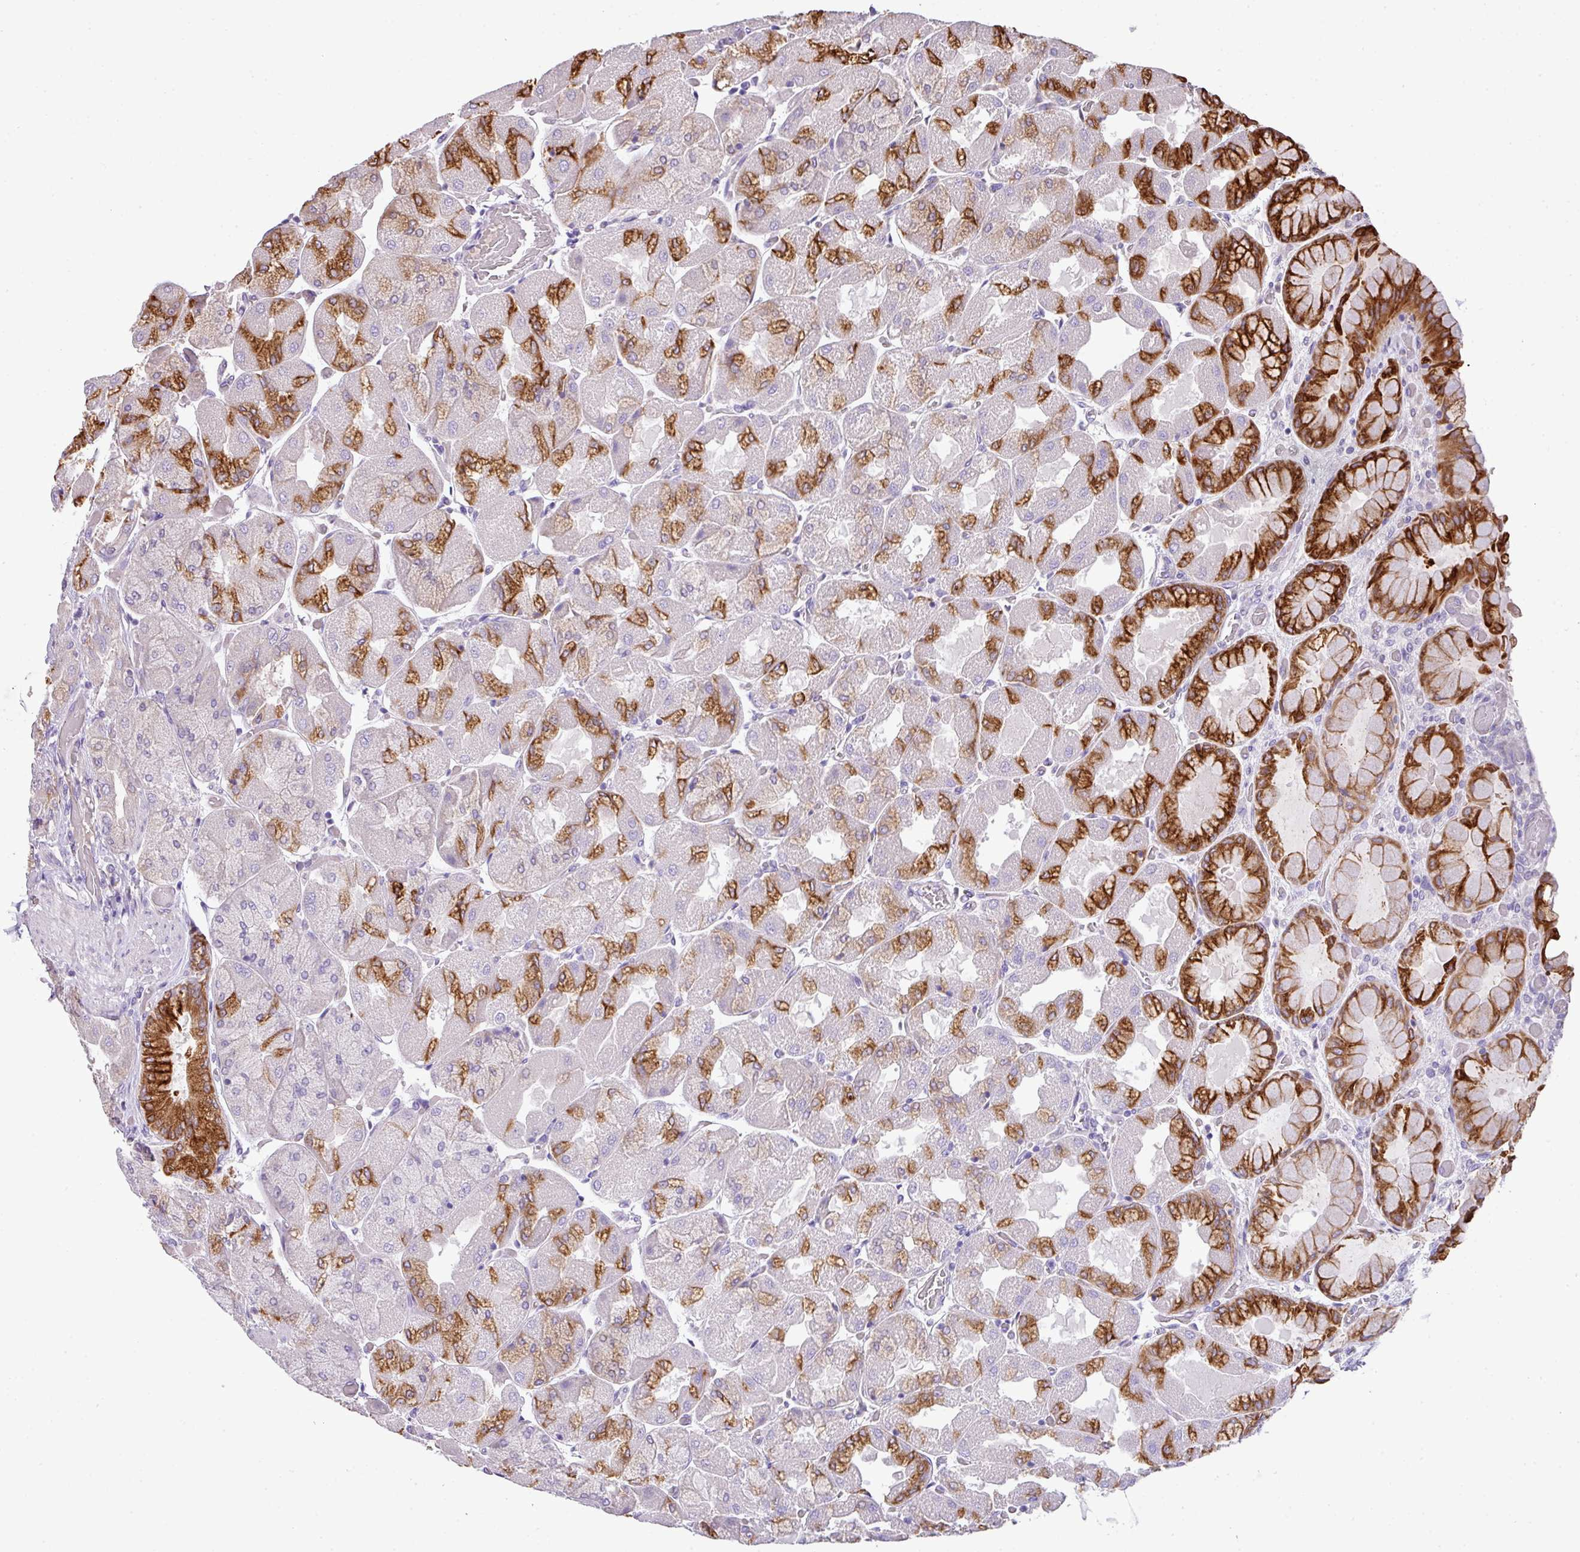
{"staining": {"intensity": "strong", "quantity": "<25%", "location": "cytoplasmic/membranous"}, "tissue": "stomach", "cell_type": "Glandular cells", "image_type": "normal", "snomed": [{"axis": "morphology", "description": "Normal tissue, NOS"}, {"axis": "topography", "description": "Stomach"}], "caption": "An immunohistochemistry (IHC) image of normal tissue is shown. Protein staining in brown labels strong cytoplasmic/membranous positivity in stomach within glandular cells.", "gene": "PIK3R5", "patient": {"sex": "female", "age": 61}}